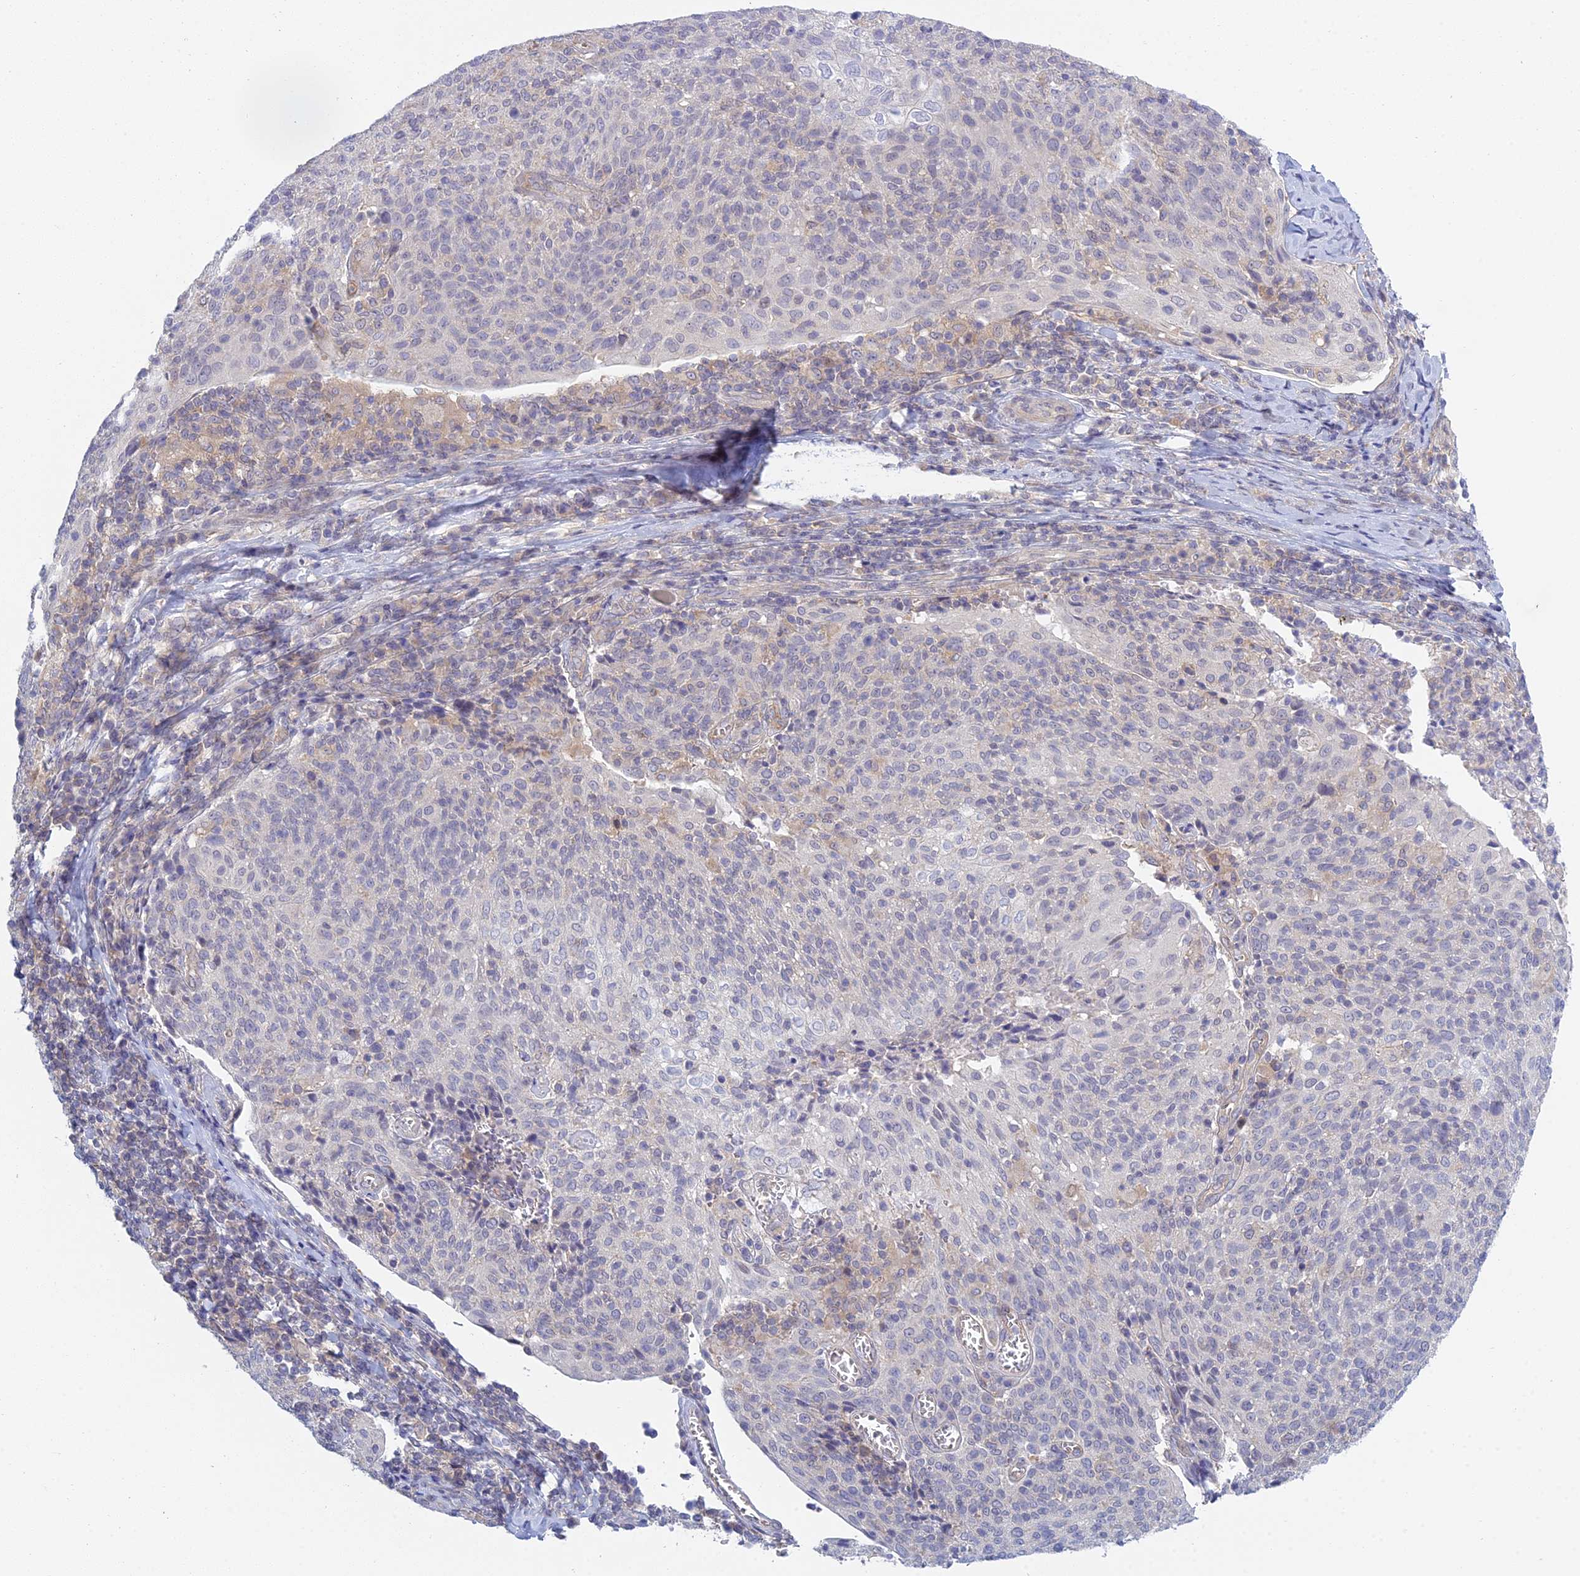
{"staining": {"intensity": "negative", "quantity": "none", "location": "none"}, "tissue": "cervical cancer", "cell_type": "Tumor cells", "image_type": "cancer", "snomed": [{"axis": "morphology", "description": "Squamous cell carcinoma, NOS"}, {"axis": "topography", "description": "Cervix"}], "caption": "Immunohistochemistry (IHC) image of neoplastic tissue: human cervical cancer (squamous cell carcinoma) stained with DAB exhibits no significant protein positivity in tumor cells. (Immunohistochemistry, brightfield microscopy, high magnification).", "gene": "METTL26", "patient": {"sex": "female", "age": 52}}